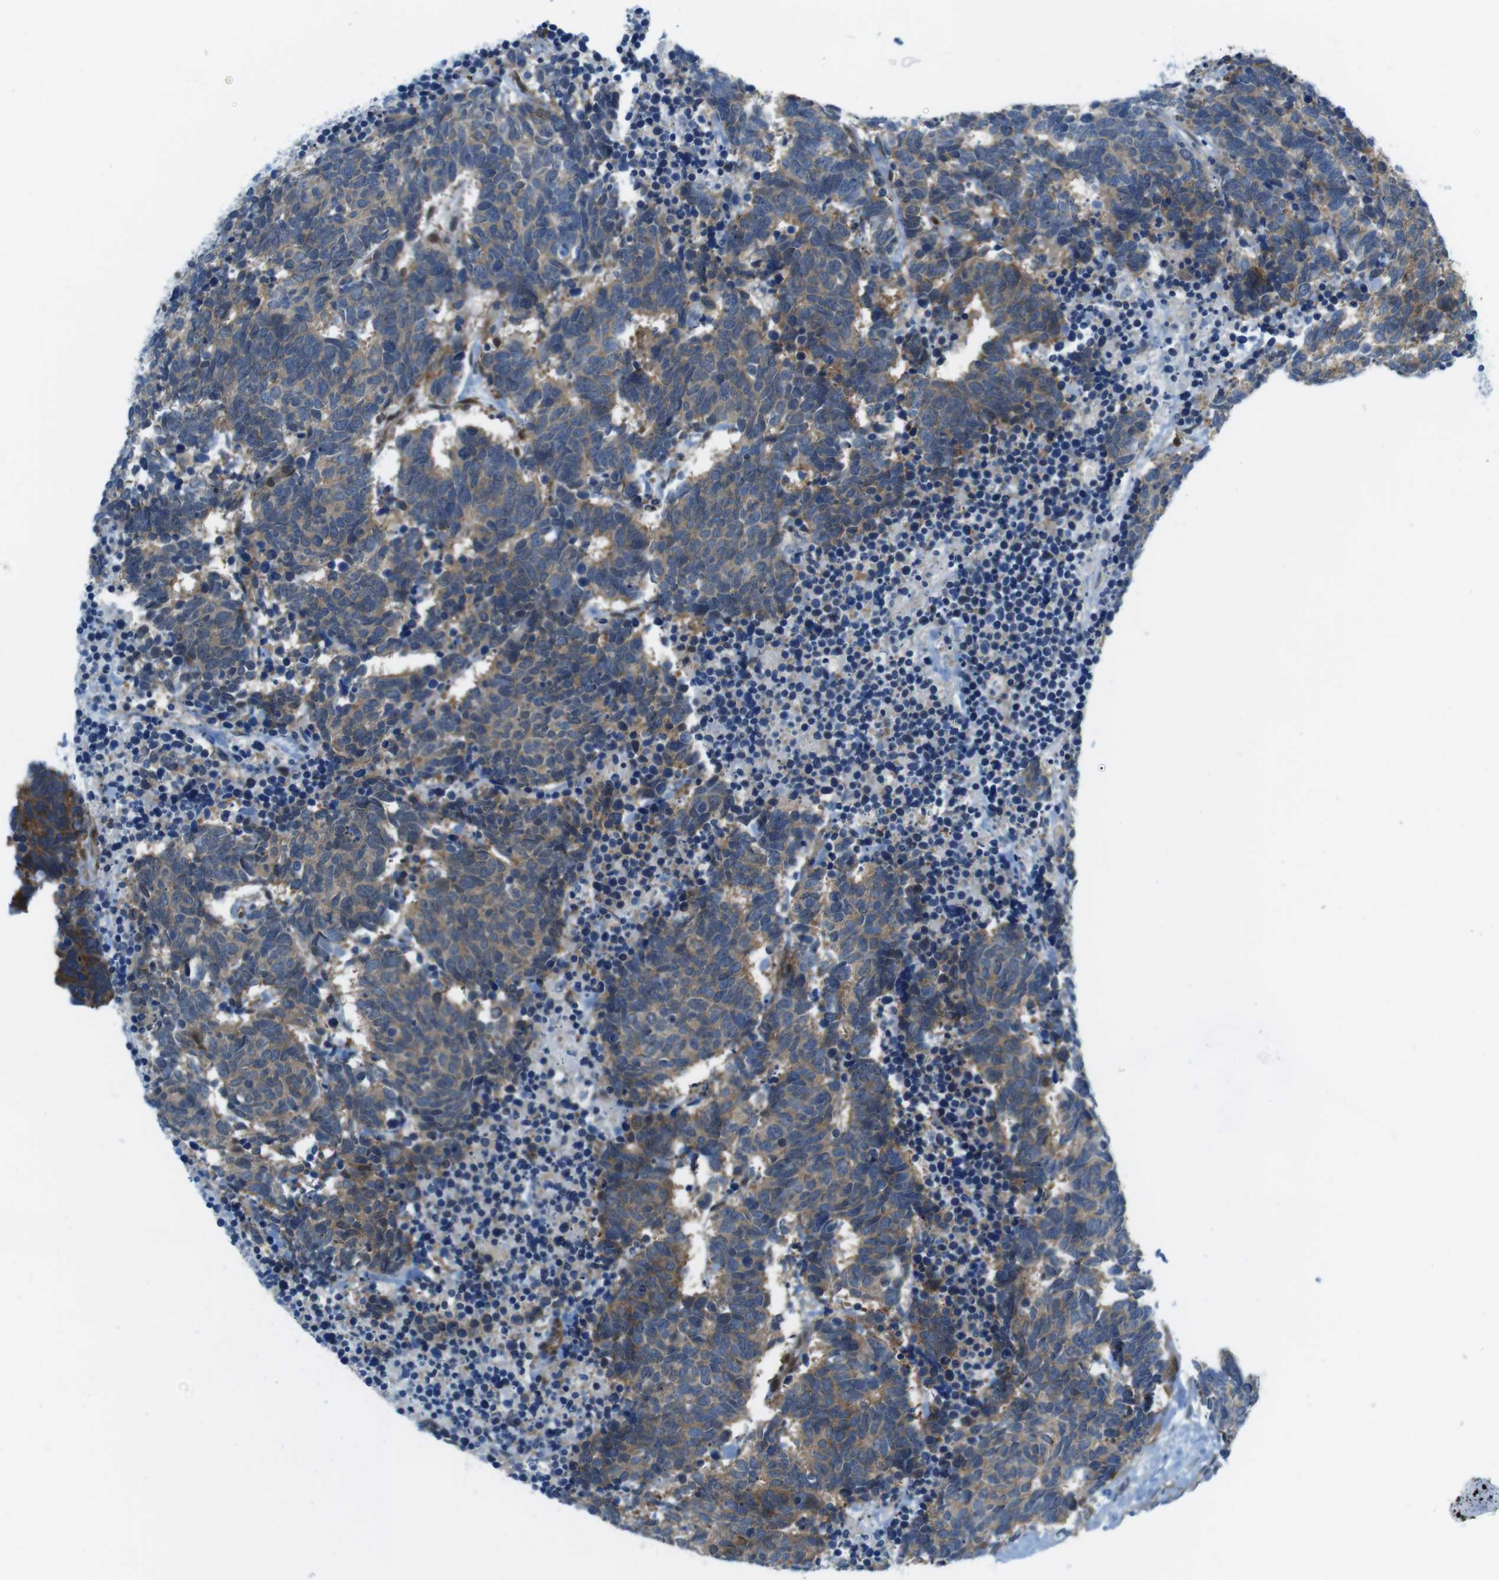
{"staining": {"intensity": "moderate", "quantity": "25%-75%", "location": "cytoplasmic/membranous"}, "tissue": "carcinoid", "cell_type": "Tumor cells", "image_type": "cancer", "snomed": [{"axis": "morphology", "description": "Carcinoma, NOS"}, {"axis": "morphology", "description": "Carcinoid, malignant, NOS"}, {"axis": "topography", "description": "Urinary bladder"}], "caption": "Immunohistochemistry (IHC) image of neoplastic tissue: carcinoid stained using immunohistochemistry (IHC) demonstrates medium levels of moderate protein expression localized specifically in the cytoplasmic/membranous of tumor cells, appearing as a cytoplasmic/membranous brown color.", "gene": "TES", "patient": {"sex": "male", "age": 57}}